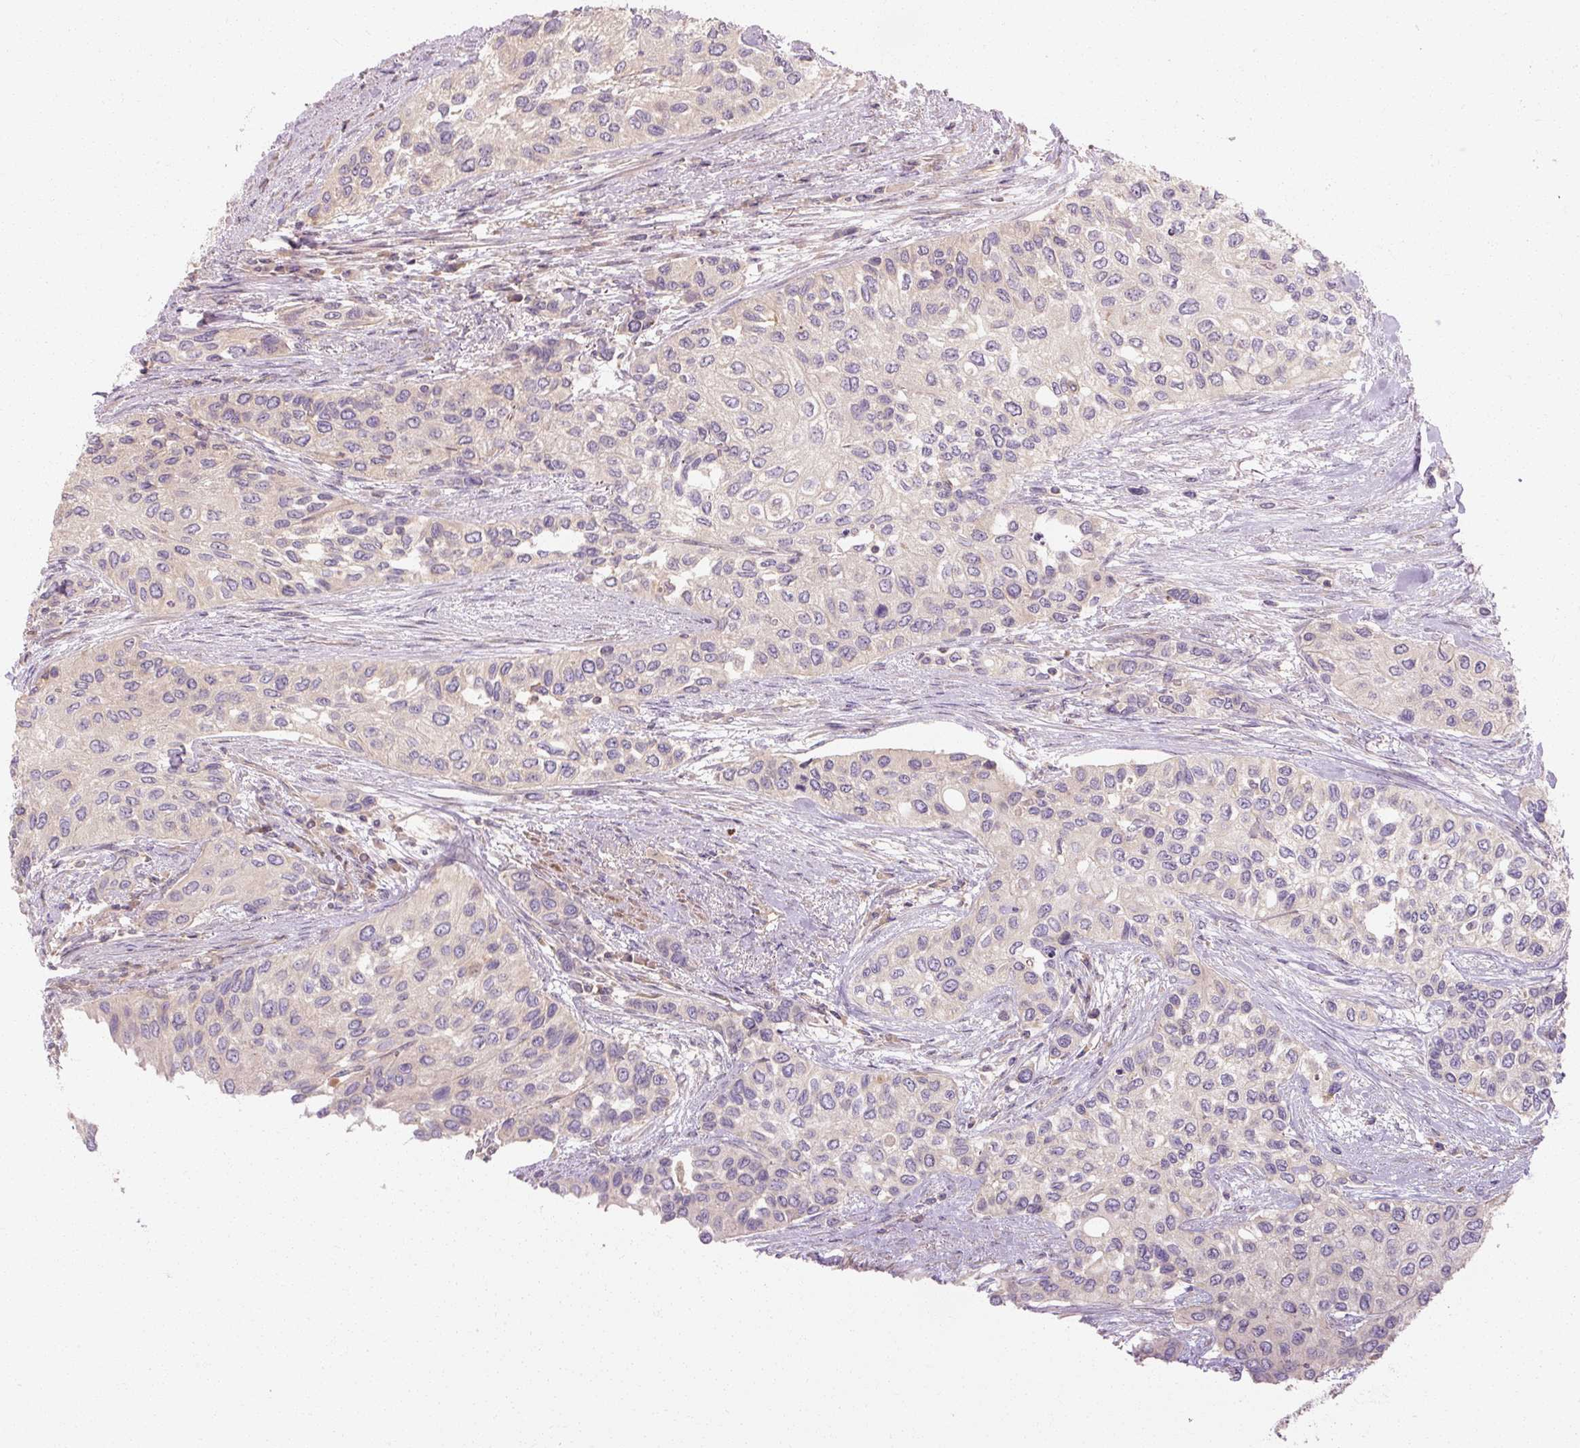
{"staining": {"intensity": "negative", "quantity": "none", "location": "none"}, "tissue": "urothelial cancer", "cell_type": "Tumor cells", "image_type": "cancer", "snomed": [{"axis": "morphology", "description": "Normal tissue, NOS"}, {"axis": "morphology", "description": "Urothelial carcinoma, High grade"}, {"axis": "topography", "description": "Vascular tissue"}, {"axis": "topography", "description": "Urinary bladder"}], "caption": "IHC of human urothelial cancer demonstrates no positivity in tumor cells.", "gene": "RB1CC1", "patient": {"sex": "female", "age": 56}}